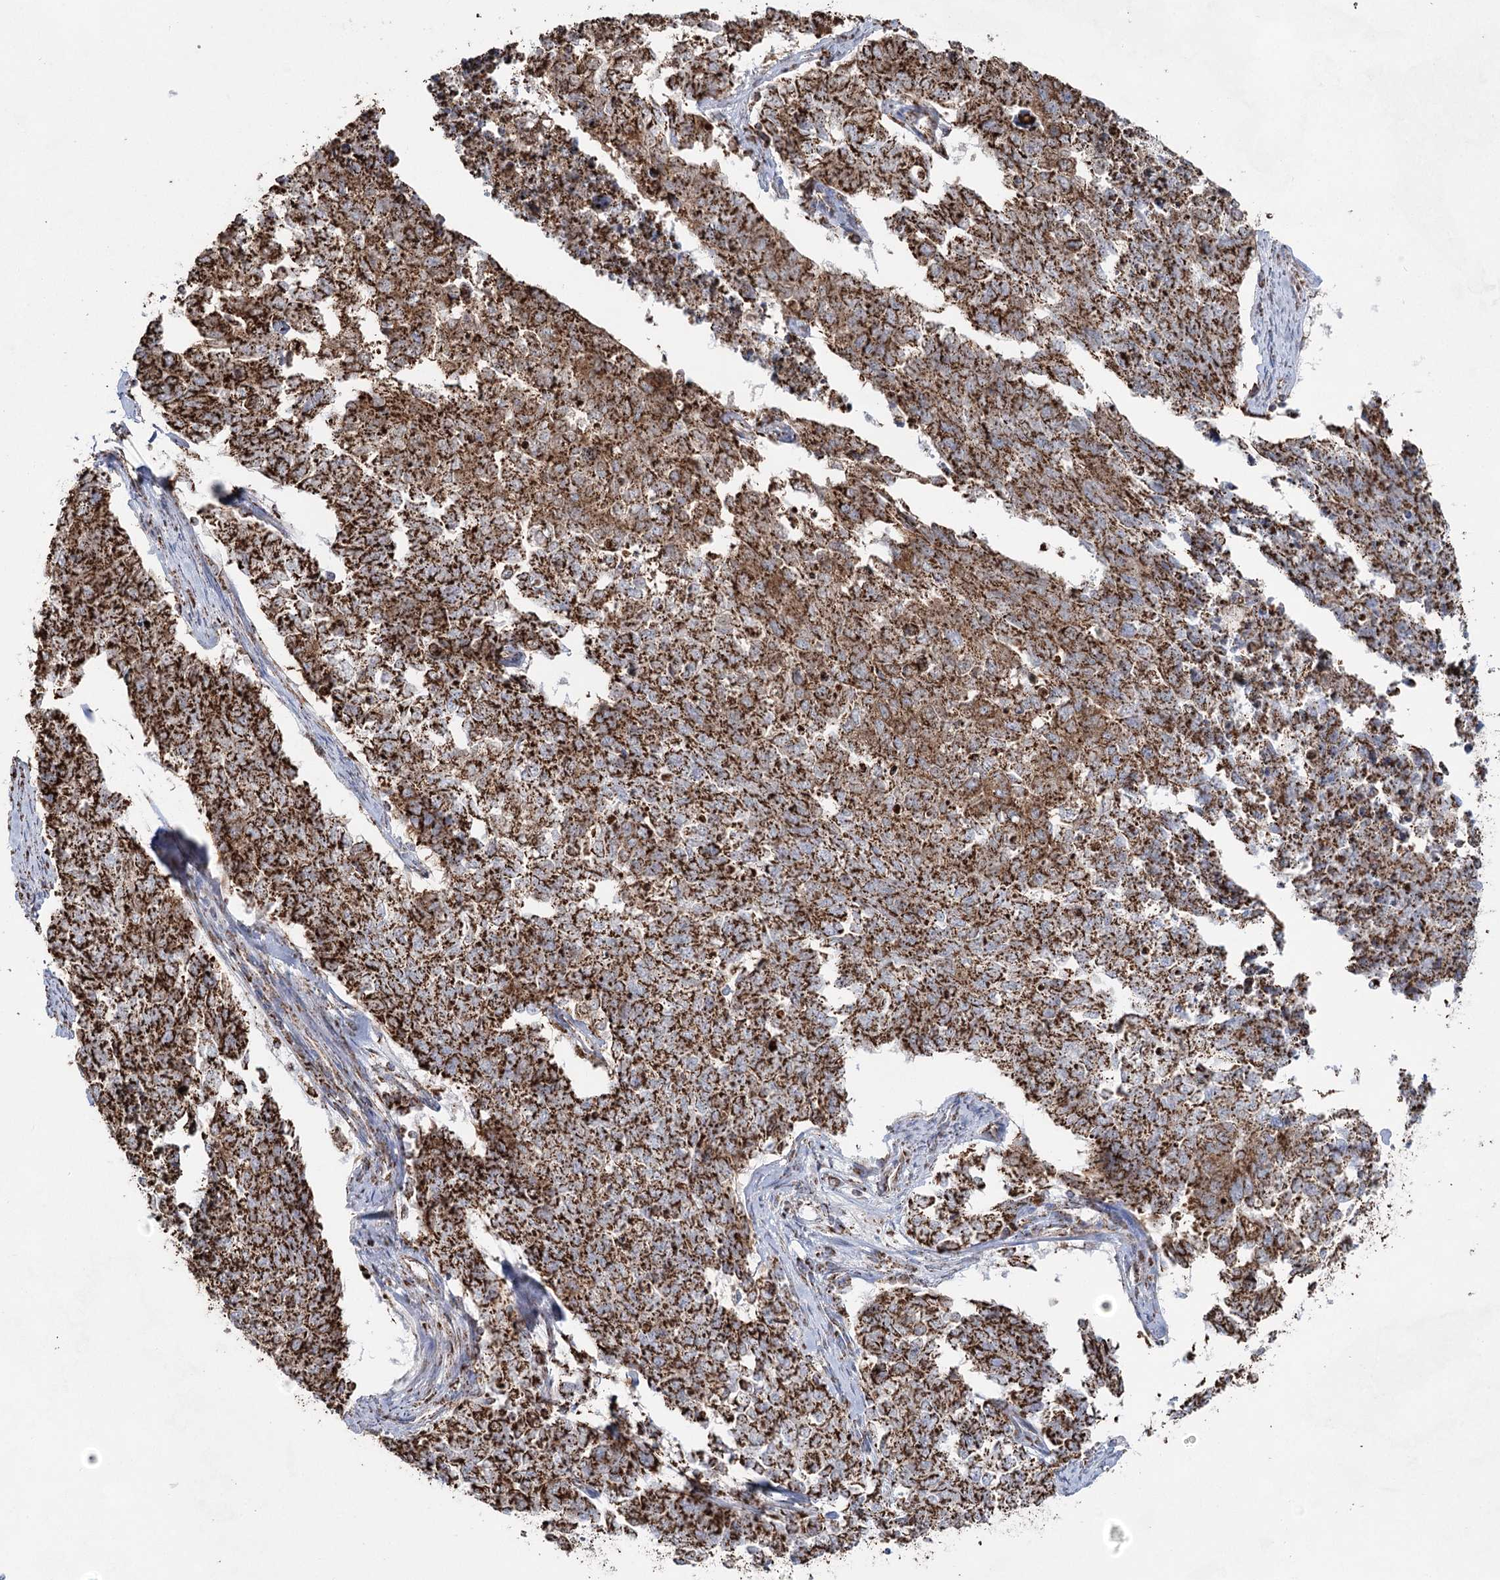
{"staining": {"intensity": "strong", "quantity": ">75%", "location": "cytoplasmic/membranous"}, "tissue": "cervical cancer", "cell_type": "Tumor cells", "image_type": "cancer", "snomed": [{"axis": "morphology", "description": "Squamous cell carcinoma, NOS"}, {"axis": "topography", "description": "Cervix"}], "caption": "Cervical cancer stained for a protein demonstrates strong cytoplasmic/membranous positivity in tumor cells.", "gene": "CWF19L1", "patient": {"sex": "female", "age": 63}}